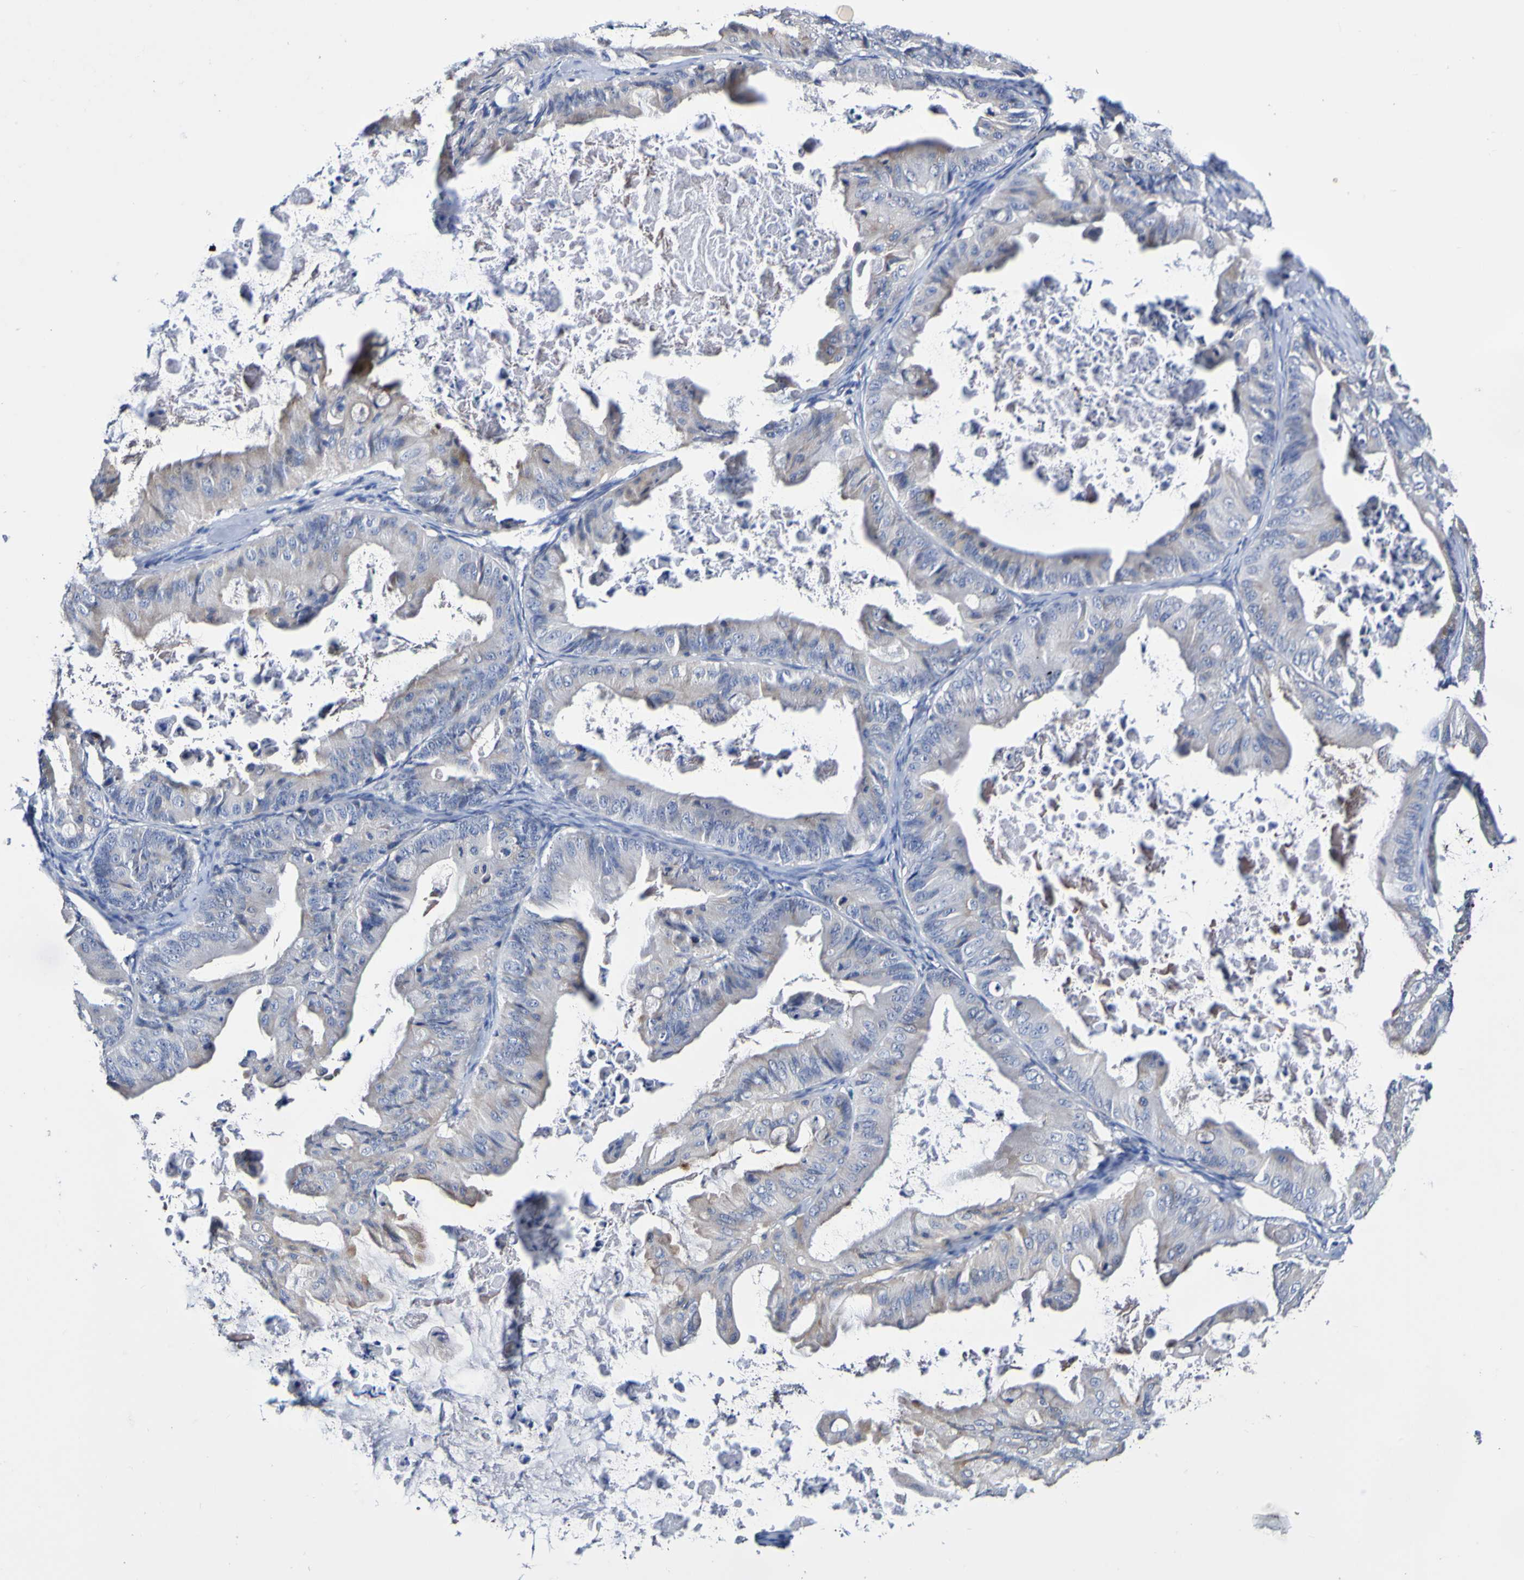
{"staining": {"intensity": "moderate", "quantity": "<25%", "location": "cytoplasmic/membranous"}, "tissue": "ovarian cancer", "cell_type": "Tumor cells", "image_type": "cancer", "snomed": [{"axis": "morphology", "description": "Cystadenocarcinoma, mucinous, NOS"}, {"axis": "topography", "description": "Ovary"}], "caption": "Immunohistochemical staining of human ovarian mucinous cystadenocarcinoma displays low levels of moderate cytoplasmic/membranous expression in approximately <25% of tumor cells.", "gene": "ACVR1C", "patient": {"sex": "female", "age": 37}}